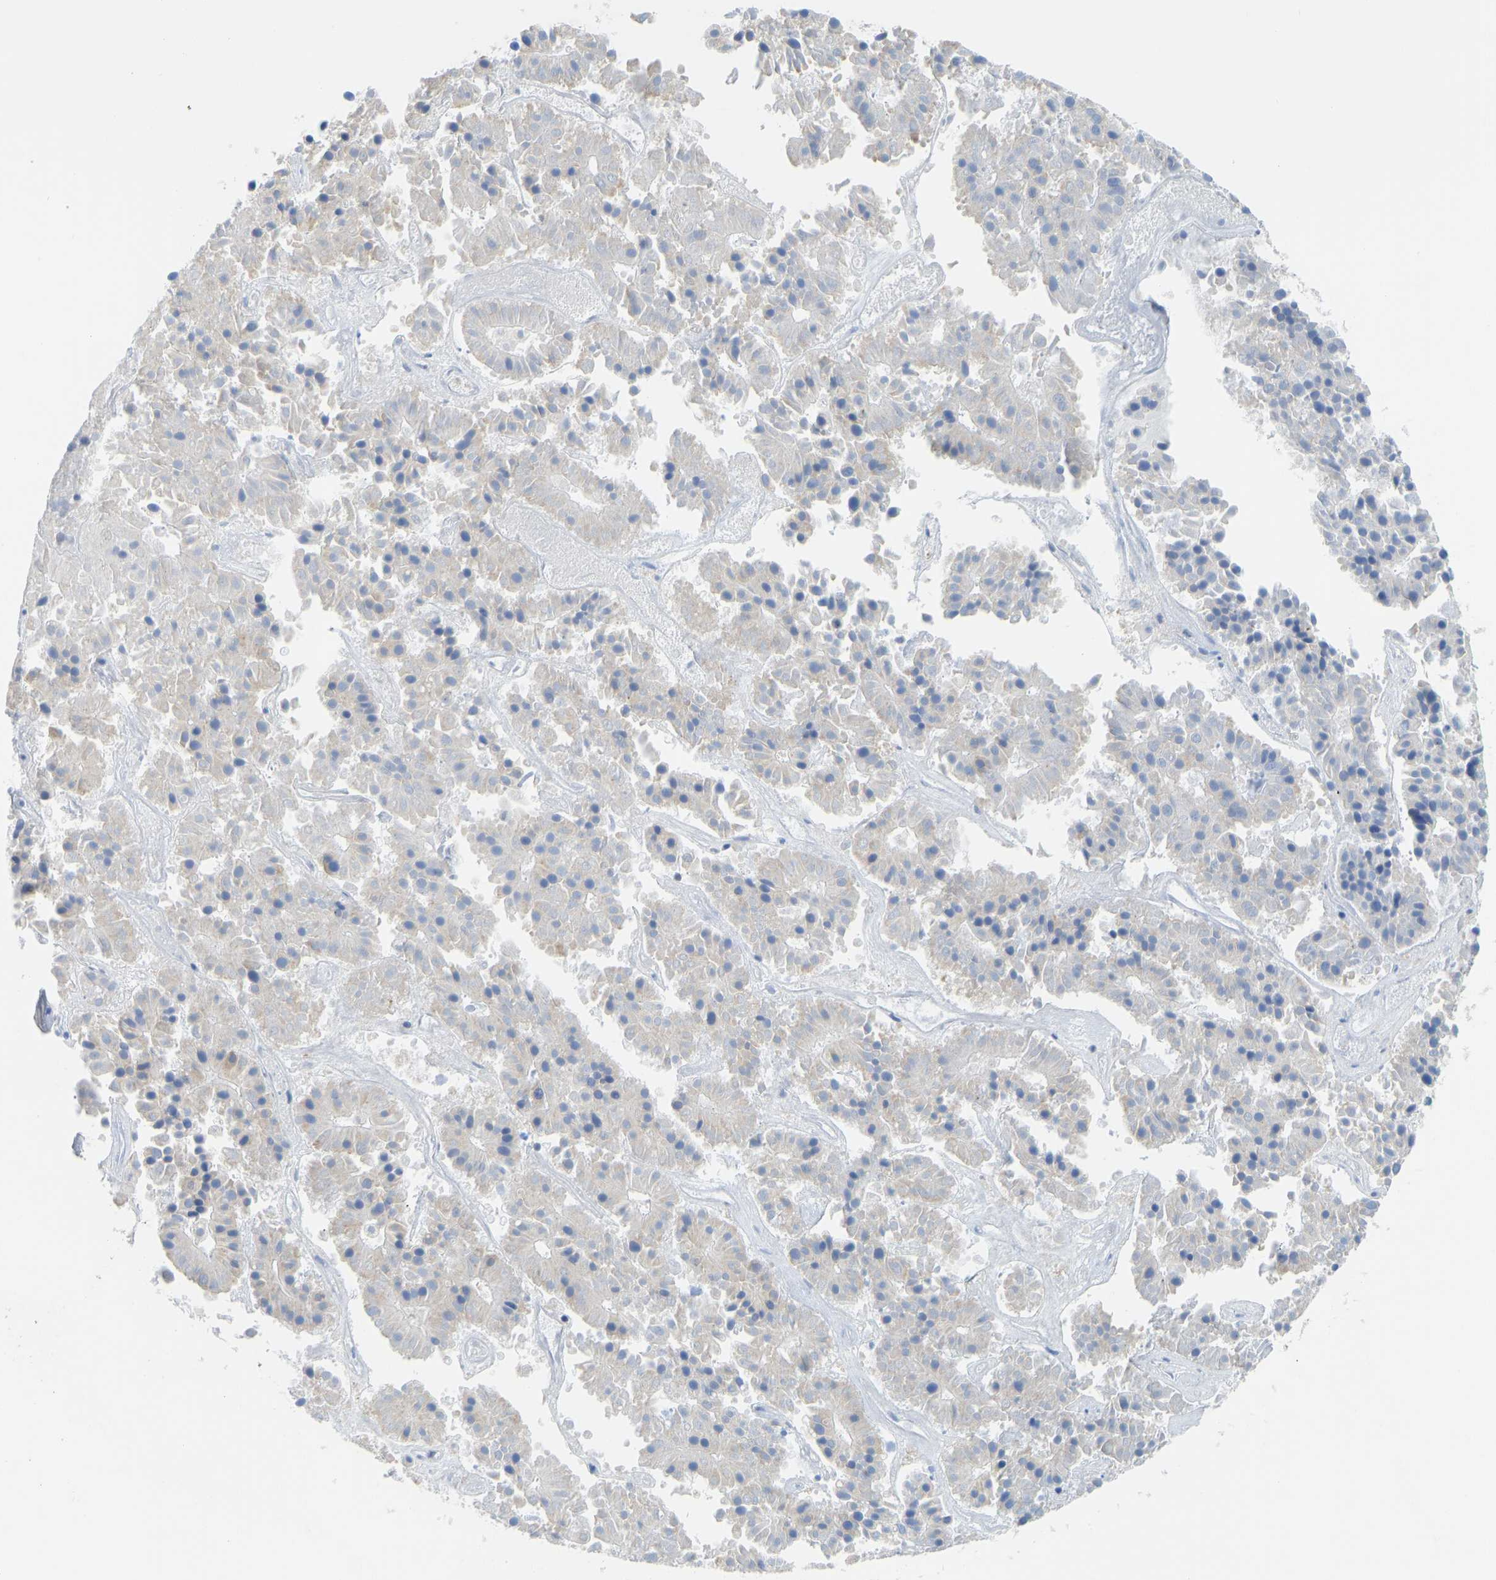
{"staining": {"intensity": "negative", "quantity": "none", "location": "none"}, "tissue": "pancreatic cancer", "cell_type": "Tumor cells", "image_type": "cancer", "snomed": [{"axis": "morphology", "description": "Adenocarcinoma, NOS"}, {"axis": "topography", "description": "Pancreas"}], "caption": "Pancreatic cancer (adenocarcinoma) was stained to show a protein in brown. There is no significant expression in tumor cells.", "gene": "PPP3CA", "patient": {"sex": "male", "age": 50}}